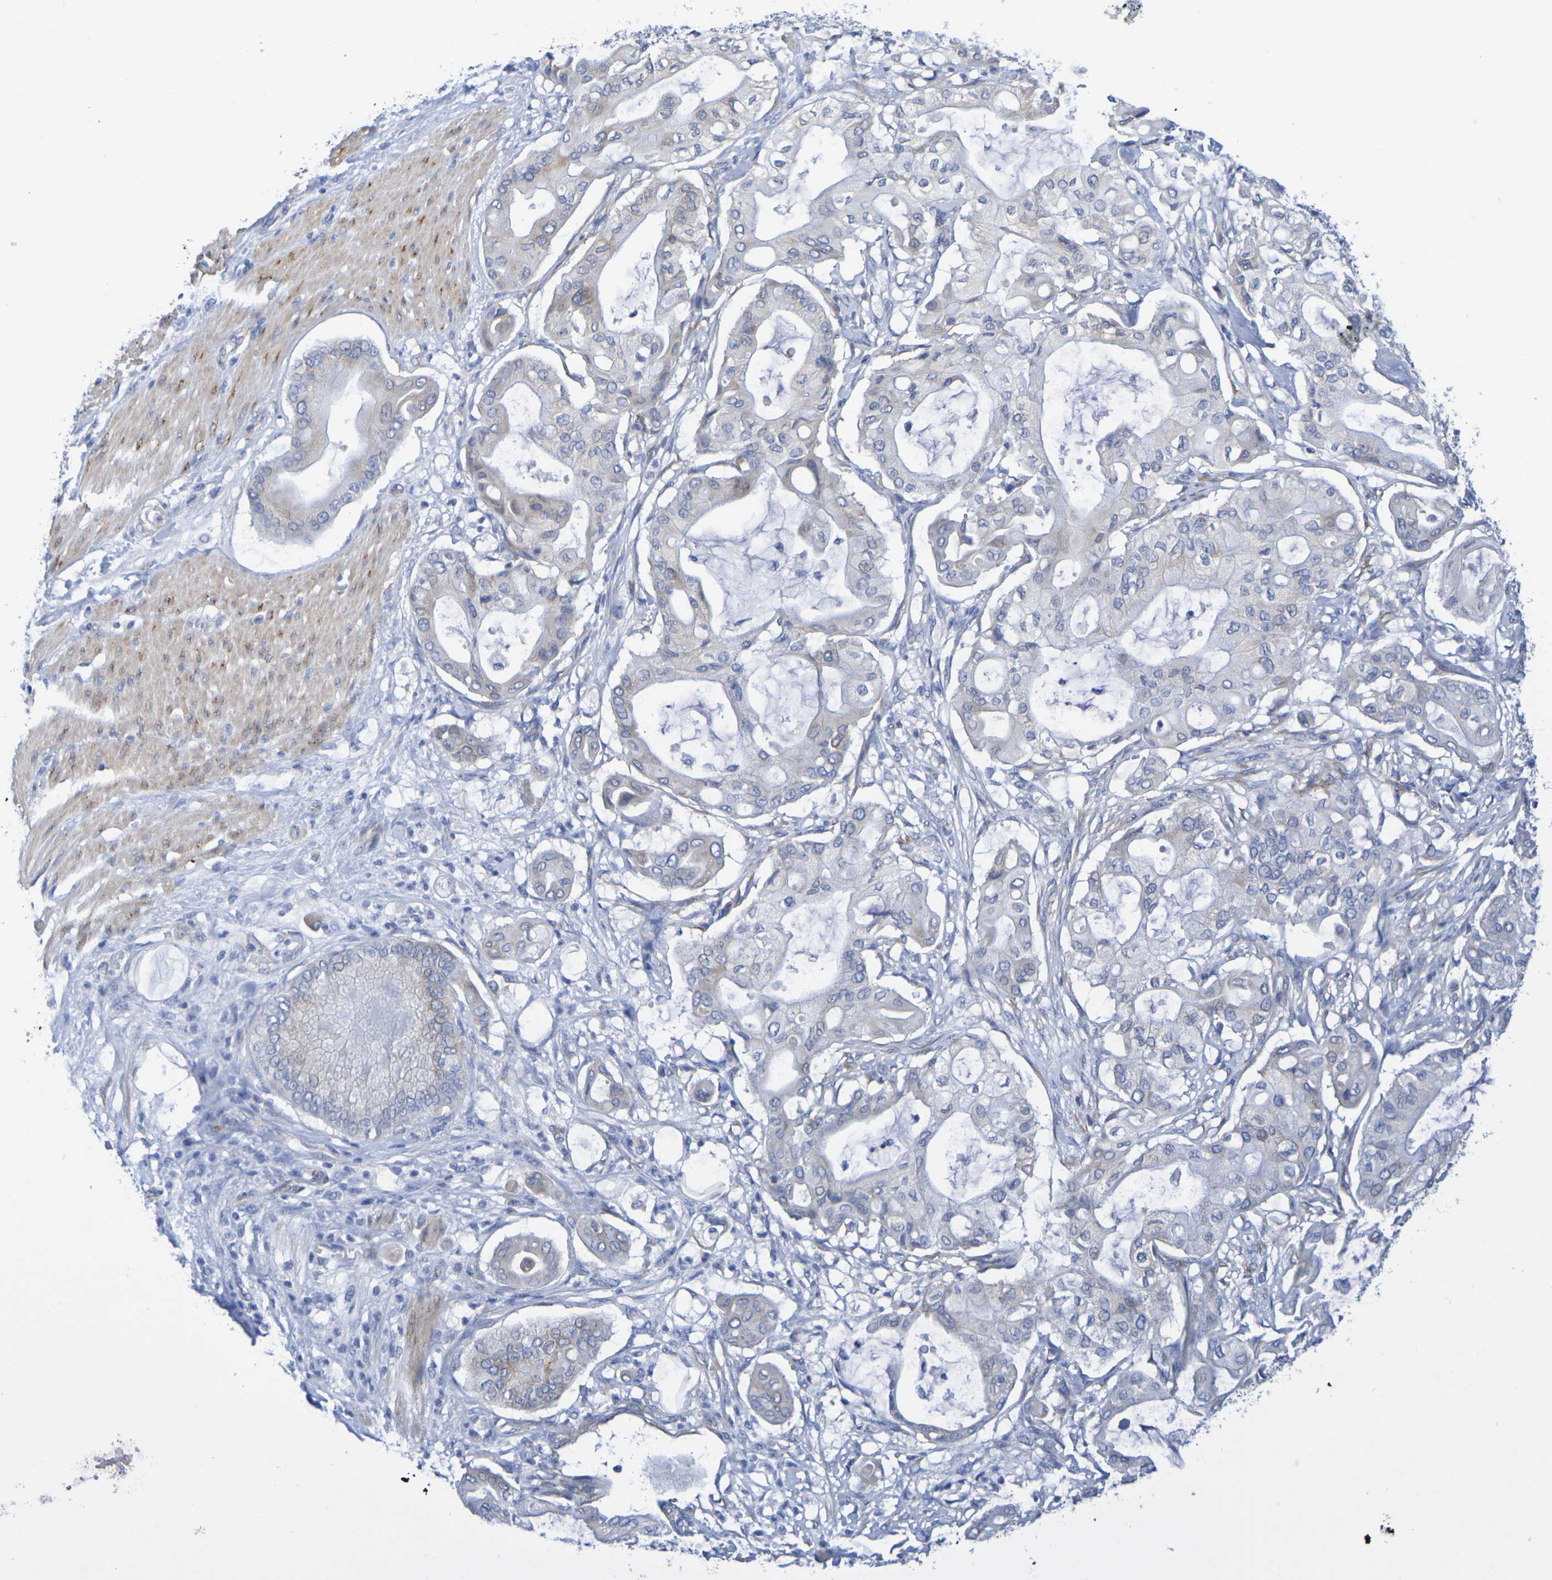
{"staining": {"intensity": "weak", "quantity": "25%-75%", "location": "cytoplasmic/membranous"}, "tissue": "pancreatic cancer", "cell_type": "Tumor cells", "image_type": "cancer", "snomed": [{"axis": "morphology", "description": "Adenocarcinoma, NOS"}, {"axis": "morphology", "description": "Adenocarcinoma, metastatic, NOS"}, {"axis": "topography", "description": "Lymph node"}, {"axis": "topography", "description": "Pancreas"}, {"axis": "topography", "description": "Duodenum"}], "caption": "Immunohistochemistry photomicrograph of human pancreatic metastatic adenocarcinoma stained for a protein (brown), which reveals low levels of weak cytoplasmic/membranous staining in about 25%-75% of tumor cells.", "gene": "TMCC3", "patient": {"sex": "female", "age": 64}}